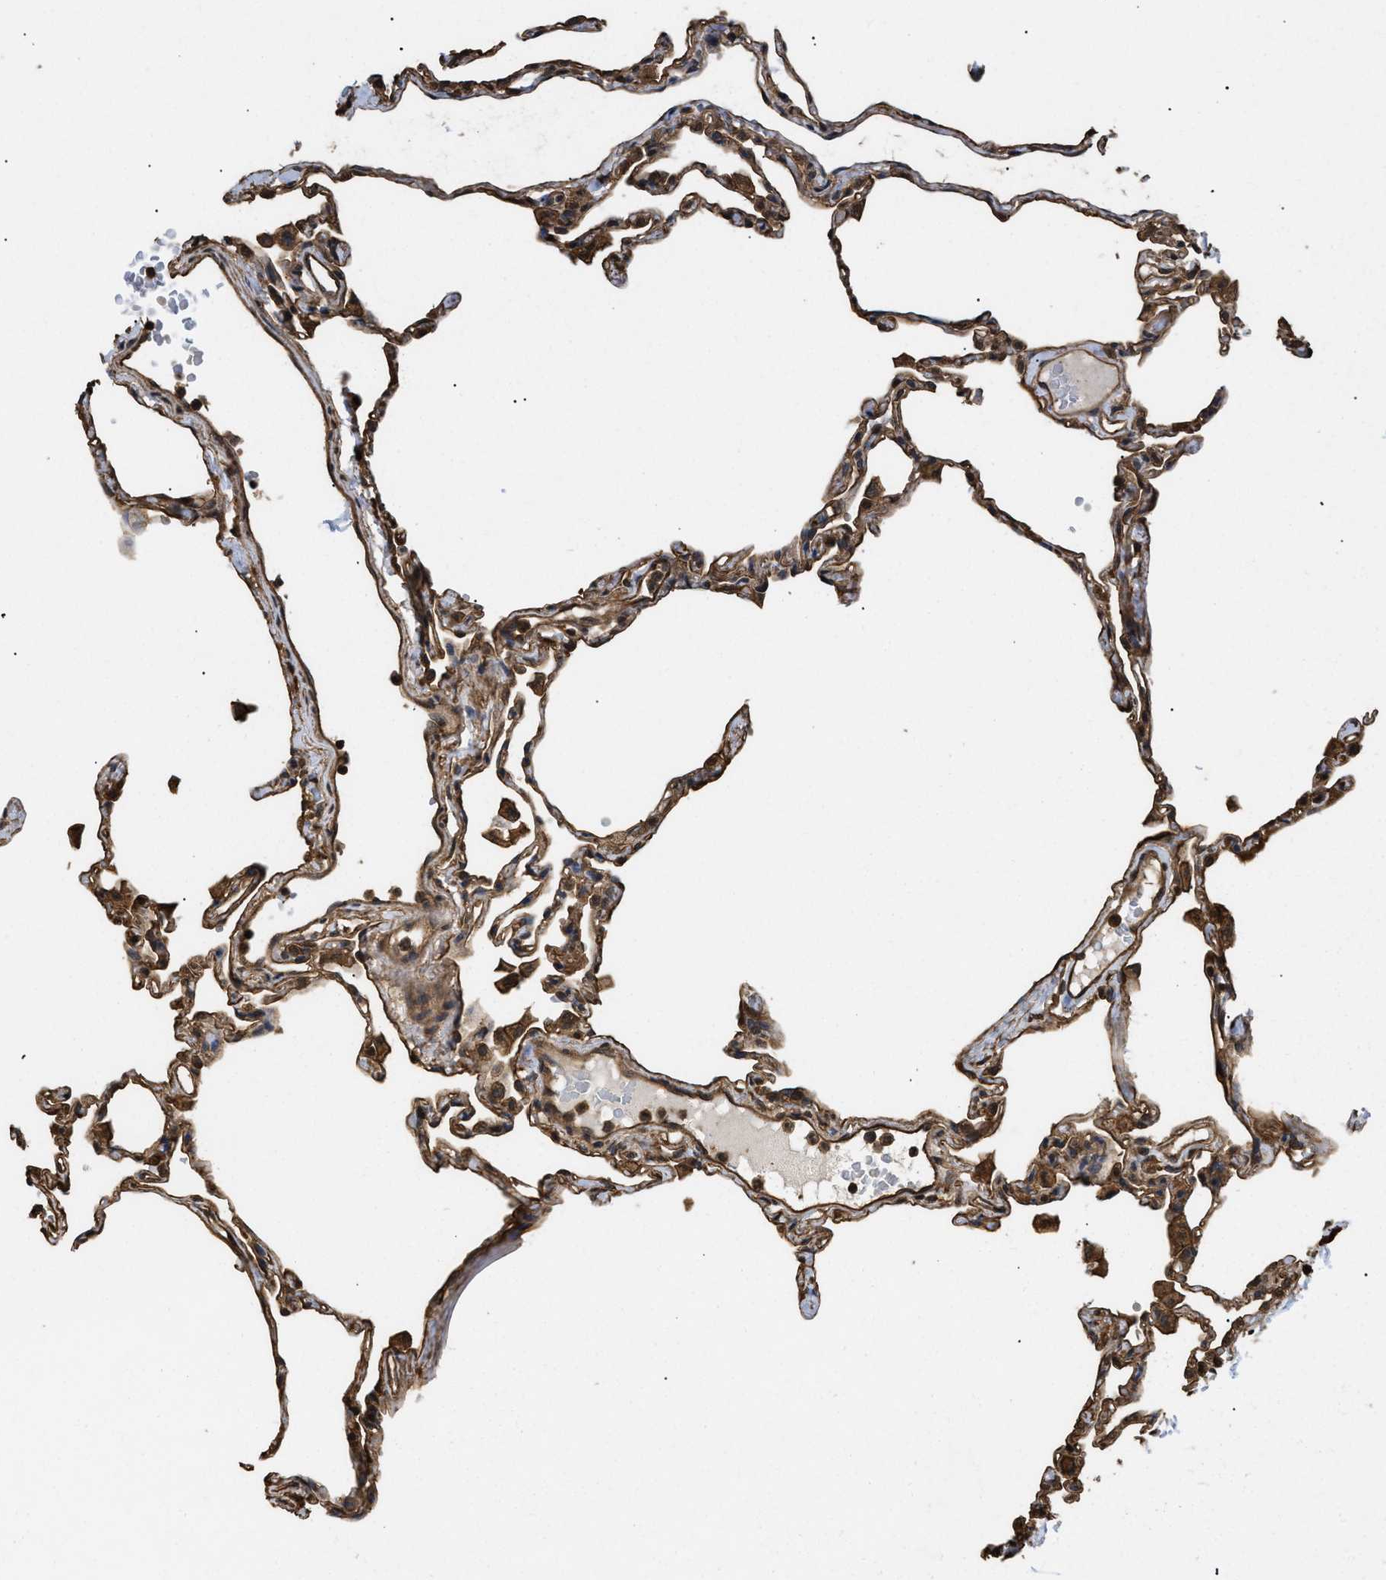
{"staining": {"intensity": "moderate", "quantity": ">75%", "location": "cytoplasmic/membranous"}, "tissue": "lung", "cell_type": "Alveolar cells", "image_type": "normal", "snomed": [{"axis": "morphology", "description": "Normal tissue, NOS"}, {"axis": "topography", "description": "Lung"}], "caption": "The photomicrograph exhibits staining of unremarkable lung, revealing moderate cytoplasmic/membranous protein staining (brown color) within alveolar cells.", "gene": "CALM1", "patient": {"sex": "female", "age": 49}}